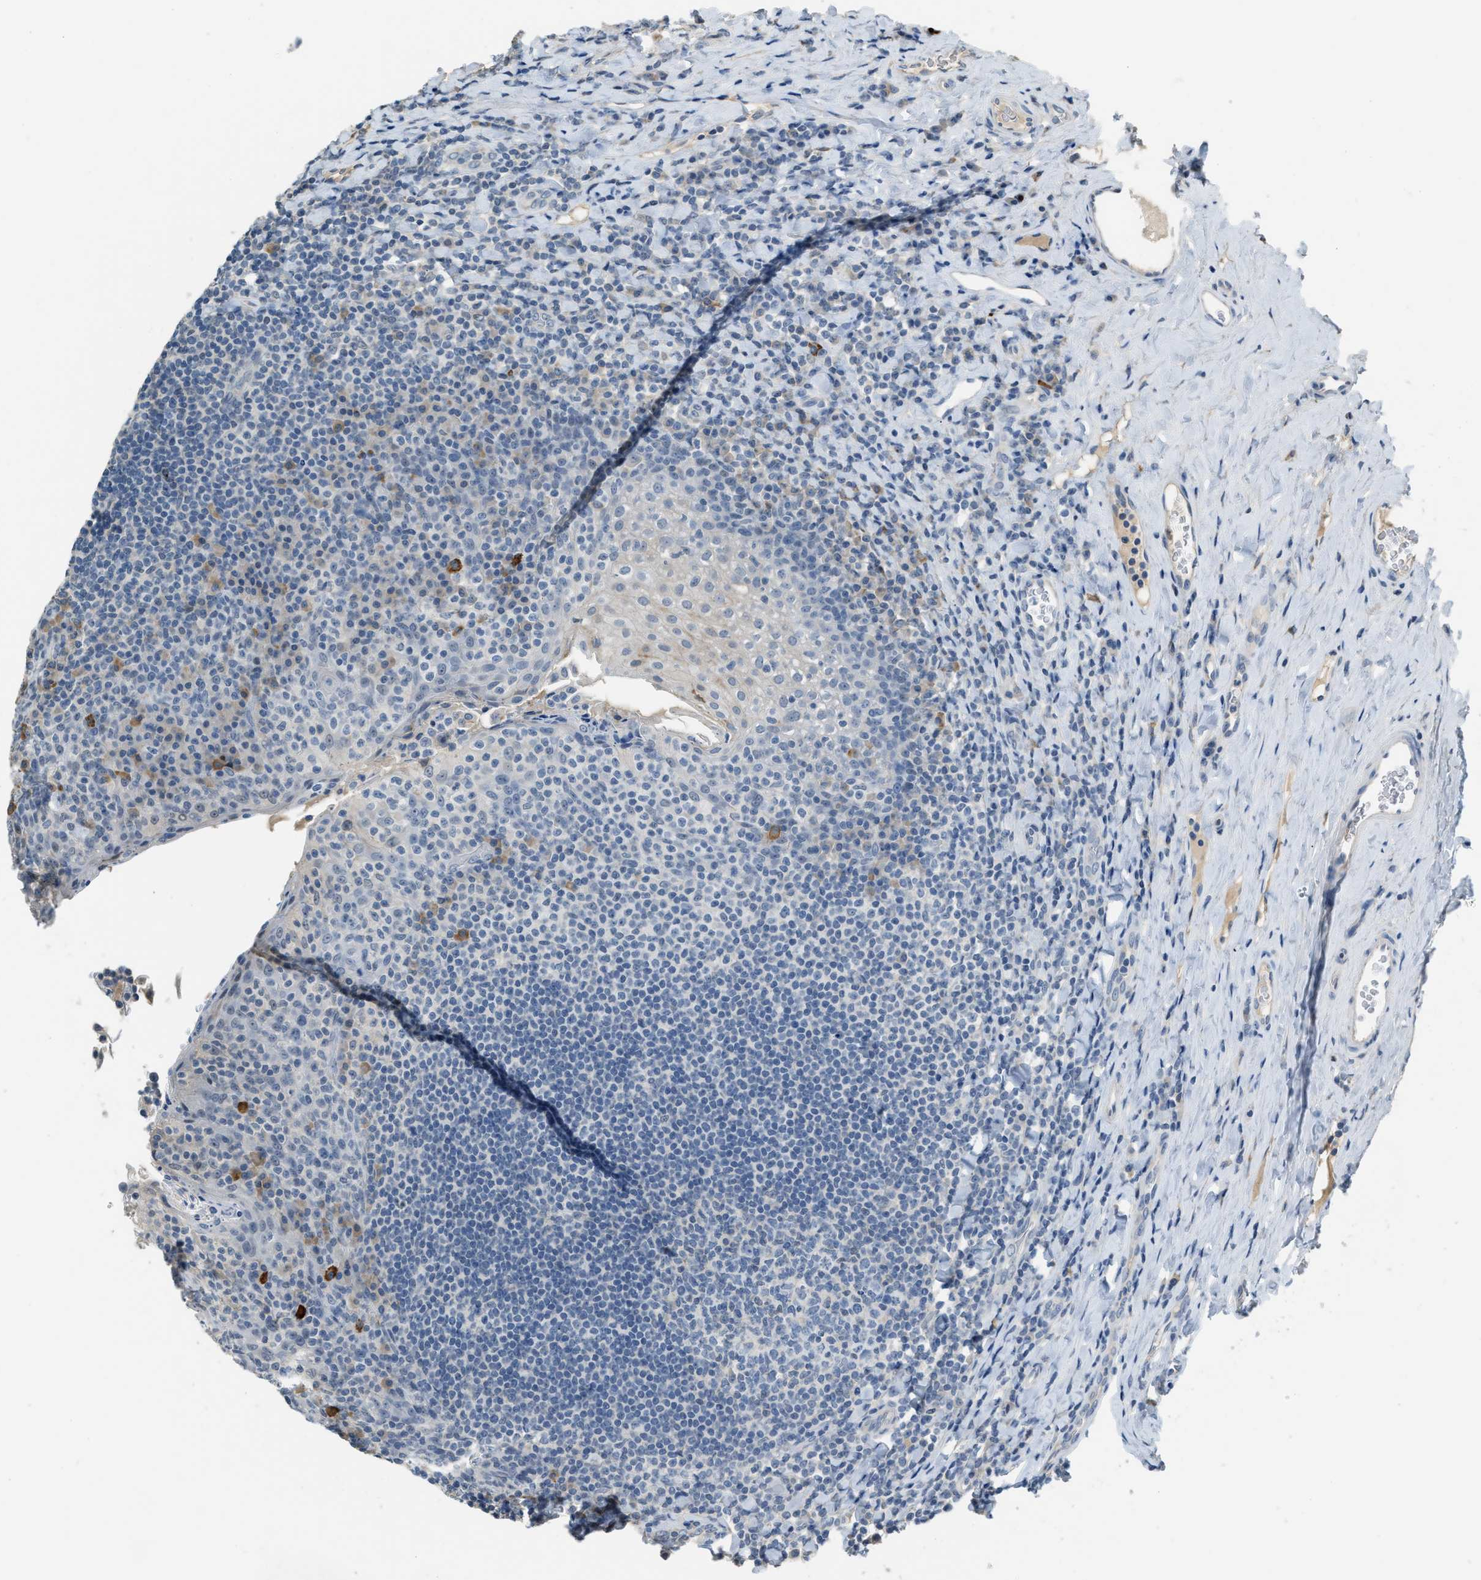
{"staining": {"intensity": "negative", "quantity": "none", "location": "none"}, "tissue": "tonsil", "cell_type": "Germinal center cells", "image_type": "normal", "snomed": [{"axis": "morphology", "description": "Normal tissue, NOS"}, {"axis": "topography", "description": "Tonsil"}], "caption": "Protein analysis of unremarkable tonsil exhibits no significant expression in germinal center cells. (Immunohistochemistry, brightfield microscopy, high magnification).", "gene": "TMEM154", "patient": {"sex": "male", "age": 17}}